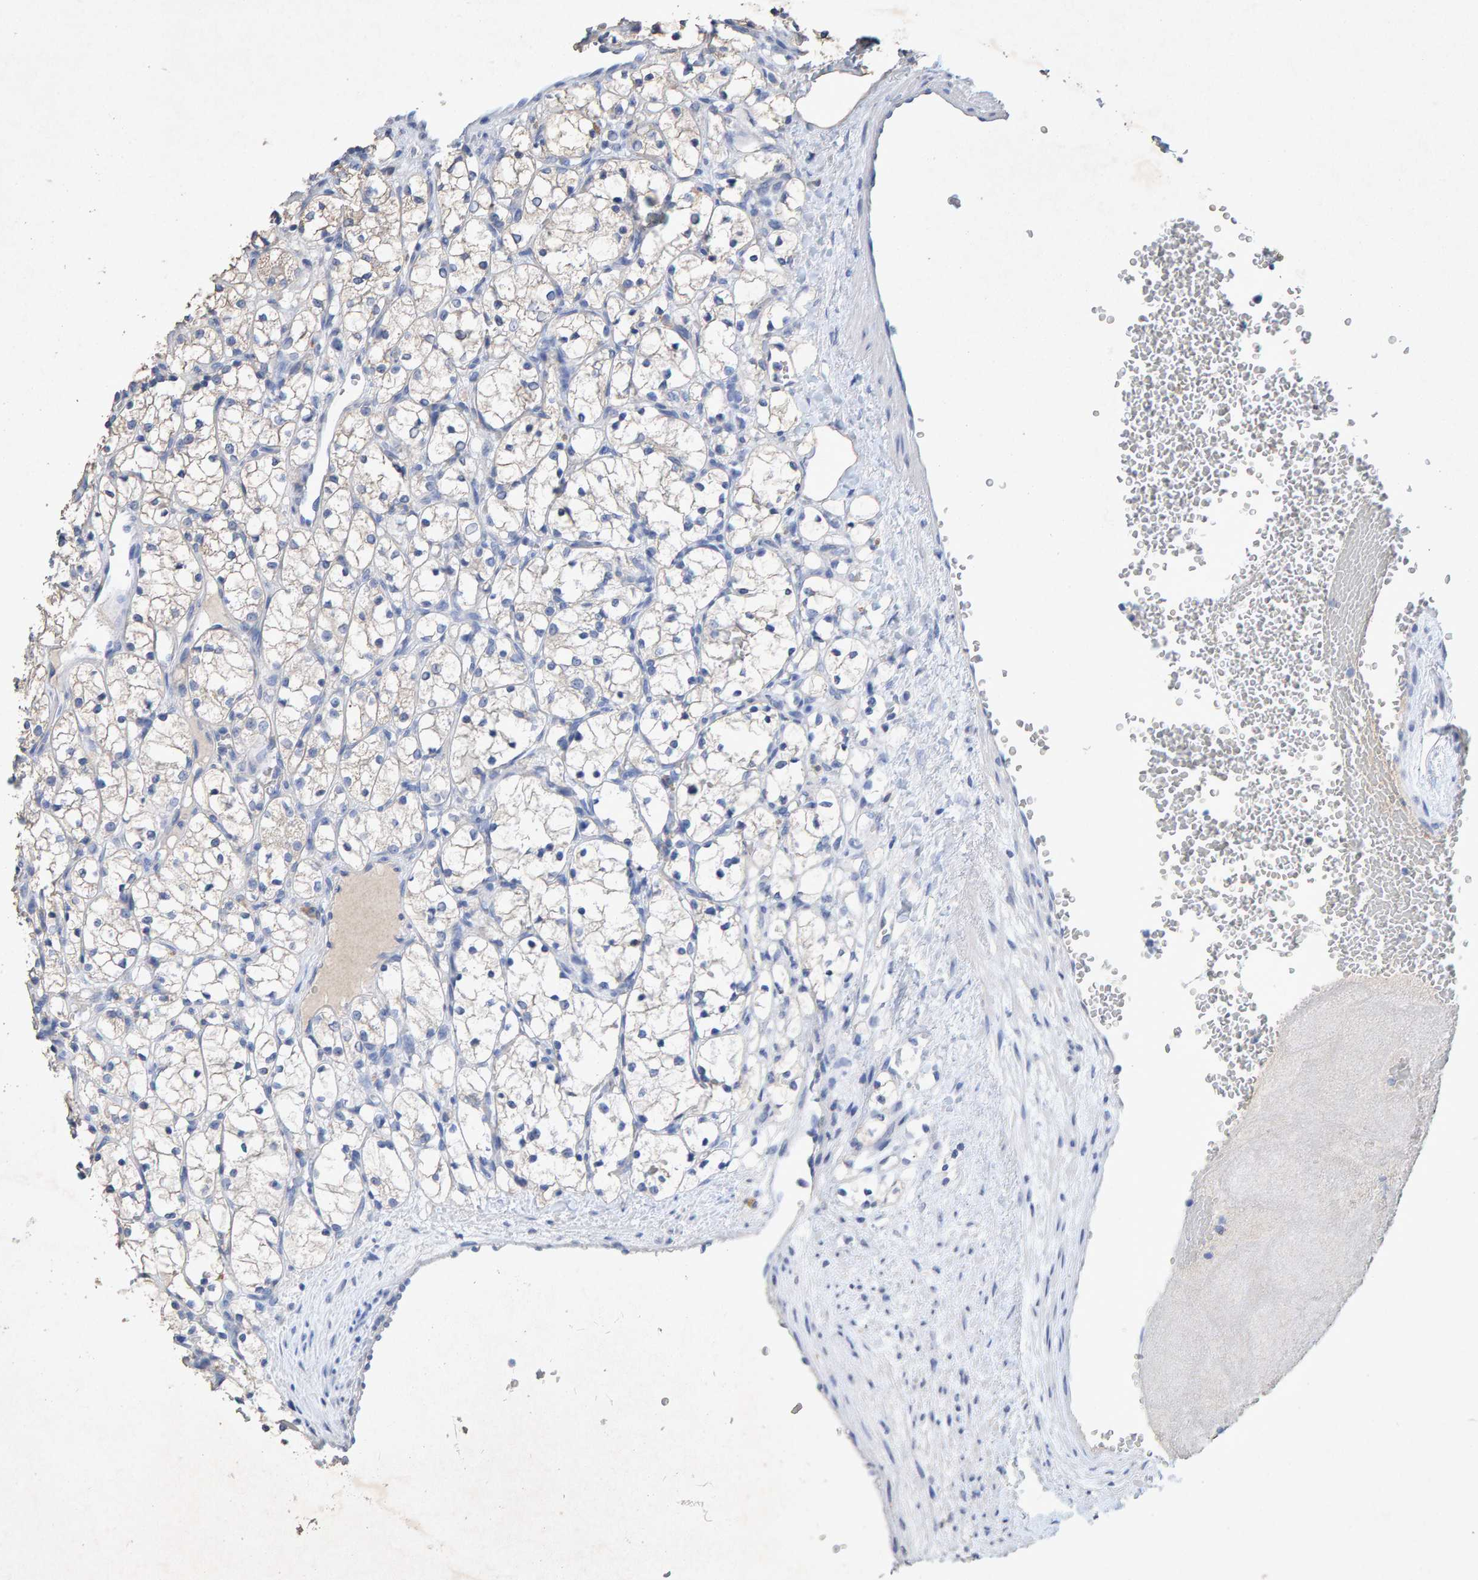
{"staining": {"intensity": "negative", "quantity": "none", "location": "none"}, "tissue": "renal cancer", "cell_type": "Tumor cells", "image_type": "cancer", "snomed": [{"axis": "morphology", "description": "Adenocarcinoma, NOS"}, {"axis": "topography", "description": "Kidney"}], "caption": "The histopathology image shows no significant staining in tumor cells of adenocarcinoma (renal). Nuclei are stained in blue.", "gene": "CTH", "patient": {"sex": "female", "age": 69}}